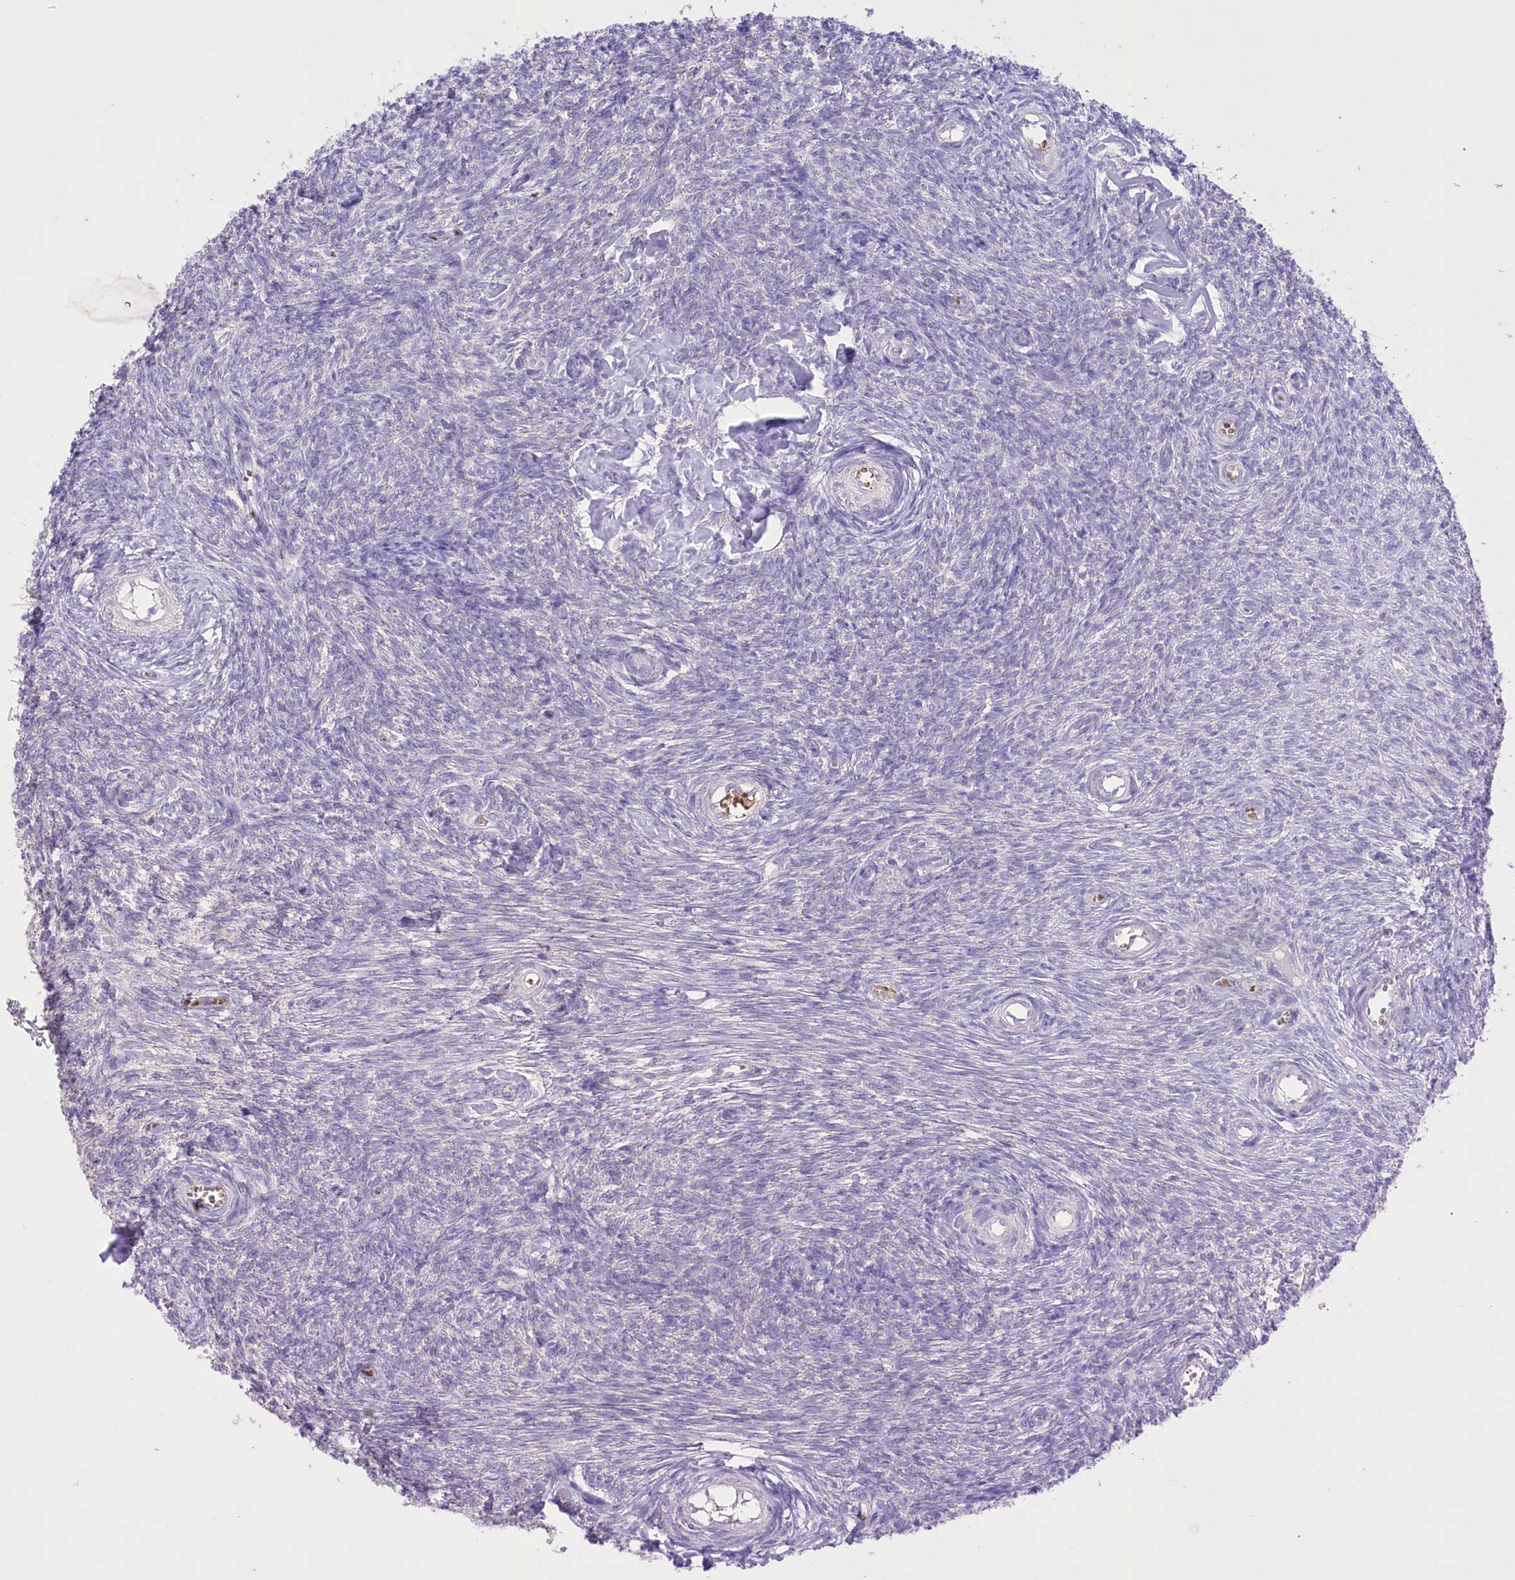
{"staining": {"intensity": "negative", "quantity": "none", "location": "none"}, "tissue": "ovary", "cell_type": "Ovarian stroma cells", "image_type": "normal", "snomed": [{"axis": "morphology", "description": "Normal tissue, NOS"}, {"axis": "topography", "description": "Ovary"}], "caption": "A histopathology image of human ovary is negative for staining in ovarian stroma cells. (DAB IHC with hematoxylin counter stain).", "gene": "PRSS53", "patient": {"sex": "female", "age": 44}}